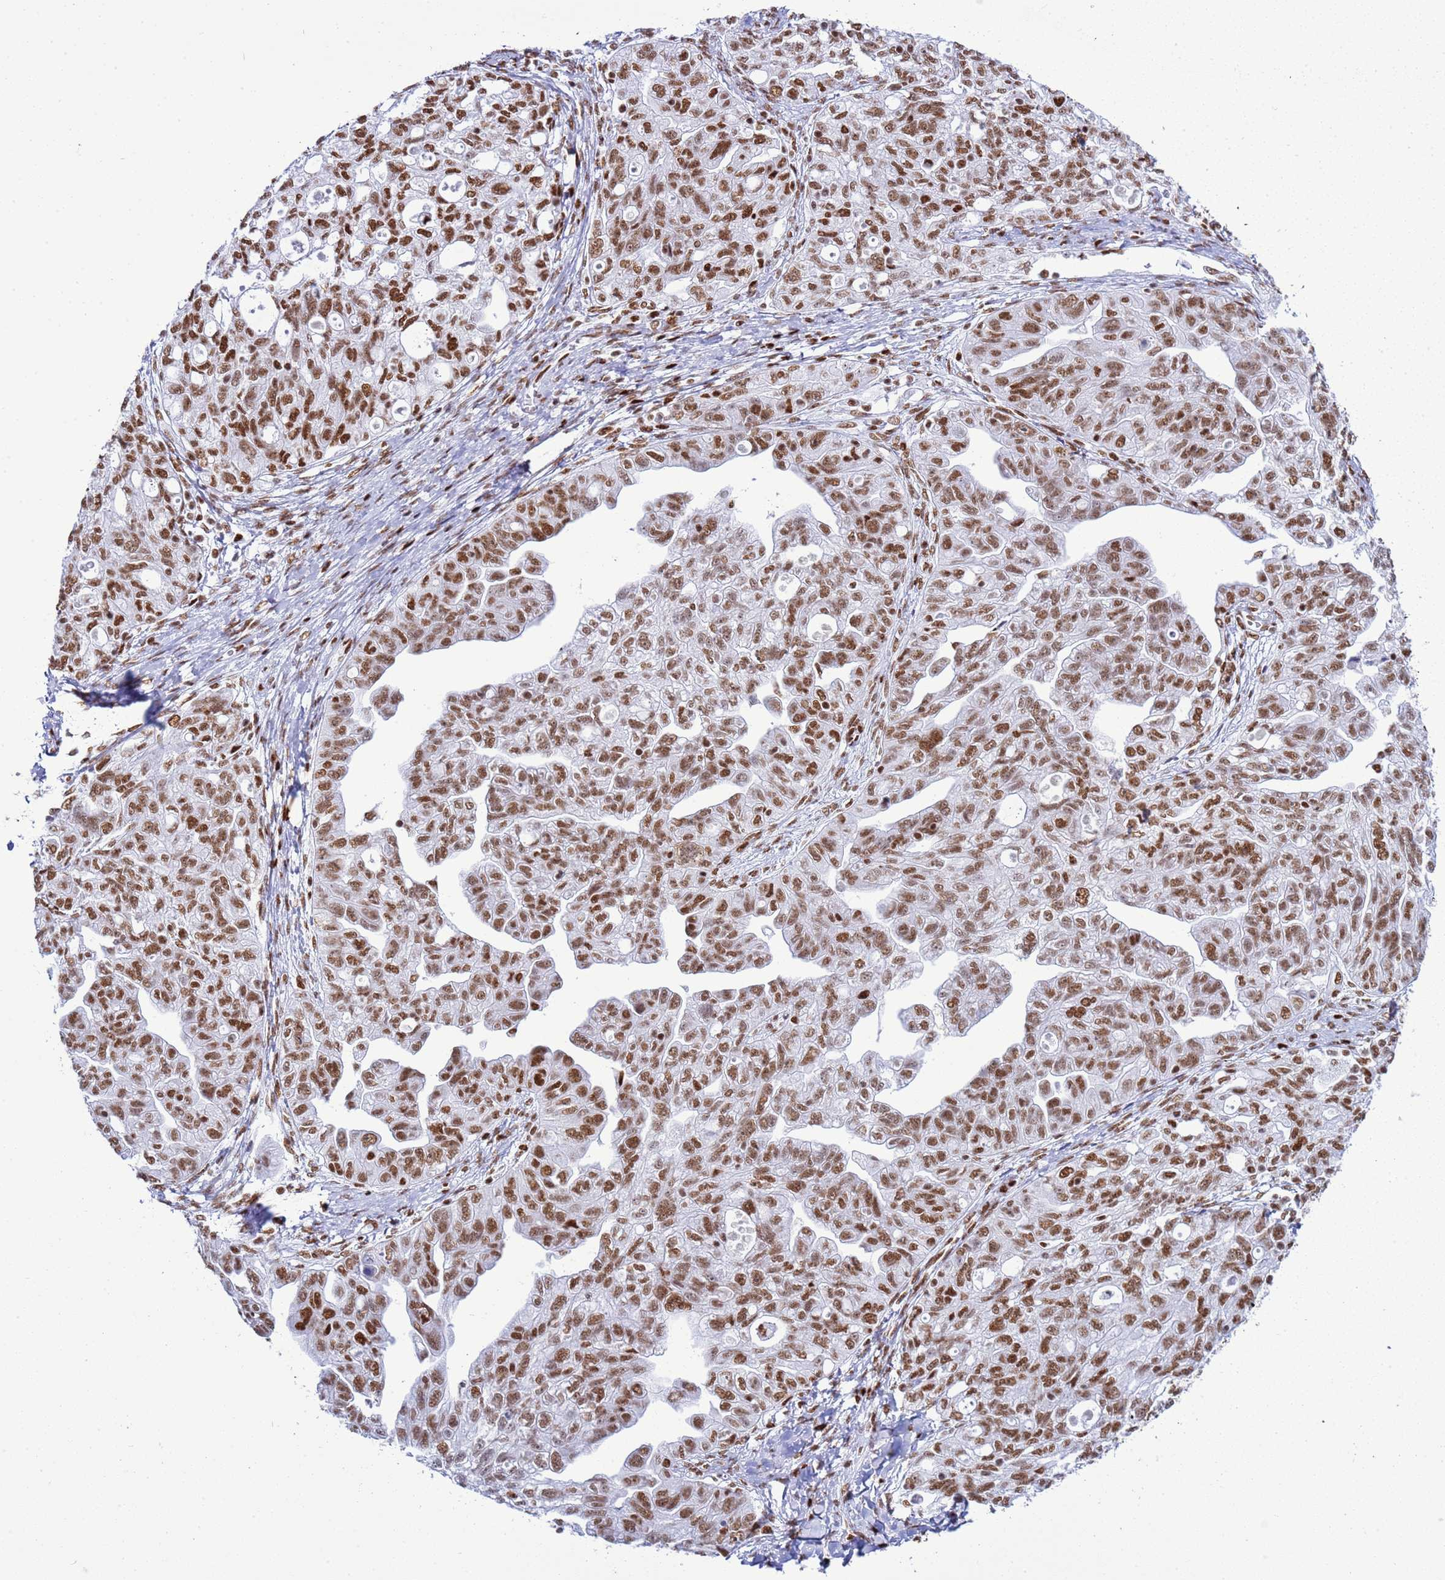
{"staining": {"intensity": "moderate", "quantity": ">75%", "location": "nuclear"}, "tissue": "ovarian cancer", "cell_type": "Tumor cells", "image_type": "cancer", "snomed": [{"axis": "morphology", "description": "Carcinoma, NOS"}, {"axis": "morphology", "description": "Cystadenocarcinoma, serous, NOS"}, {"axis": "topography", "description": "Ovary"}], "caption": "IHC image of neoplastic tissue: human ovarian carcinoma stained using IHC exhibits medium levels of moderate protein expression localized specifically in the nuclear of tumor cells, appearing as a nuclear brown color.", "gene": "RALY", "patient": {"sex": "female", "age": 69}}